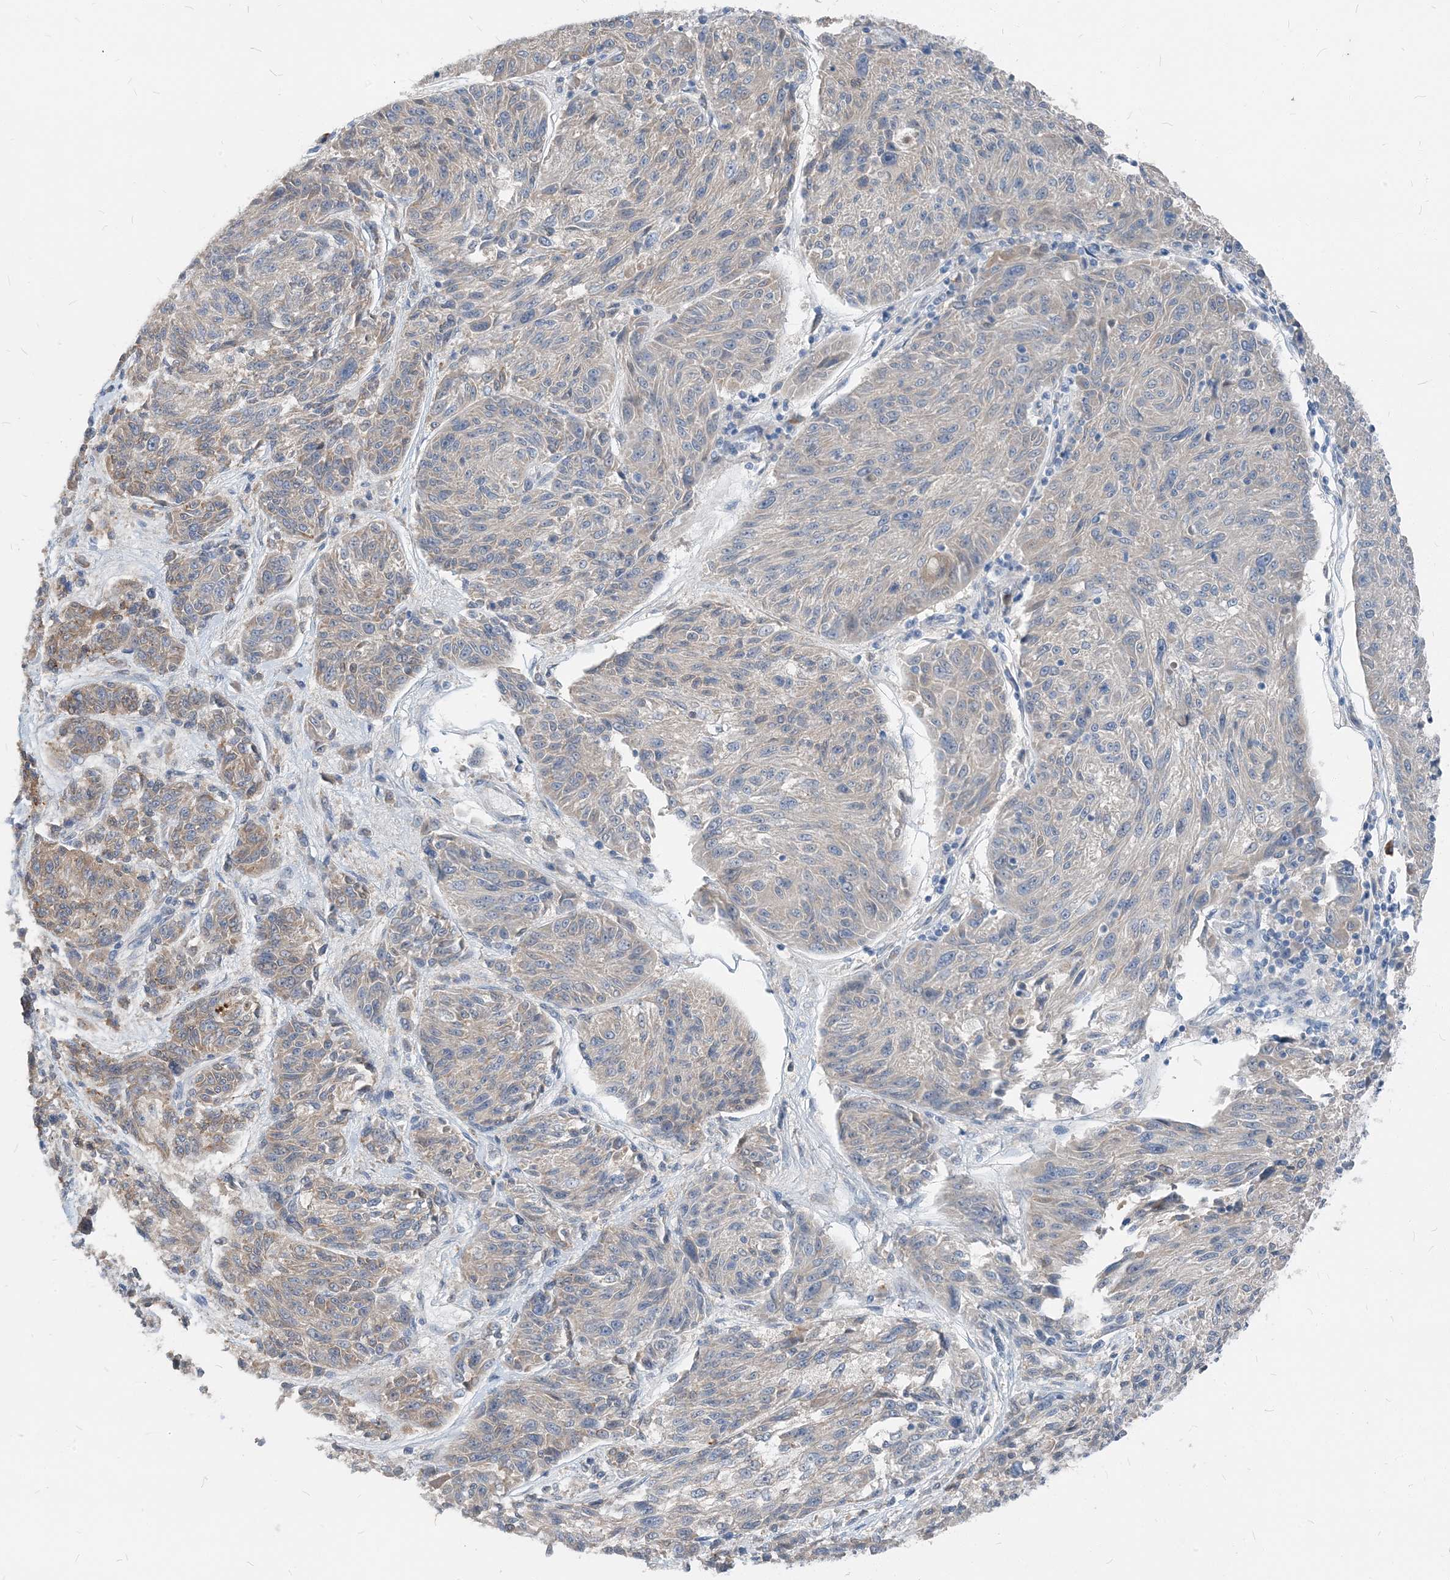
{"staining": {"intensity": "weak", "quantity": "<25%", "location": "cytoplasmic/membranous"}, "tissue": "melanoma", "cell_type": "Tumor cells", "image_type": "cancer", "snomed": [{"axis": "morphology", "description": "Malignant melanoma, NOS"}, {"axis": "topography", "description": "Skin"}], "caption": "Malignant melanoma stained for a protein using IHC shows no staining tumor cells.", "gene": "NCOA7", "patient": {"sex": "male", "age": 53}}